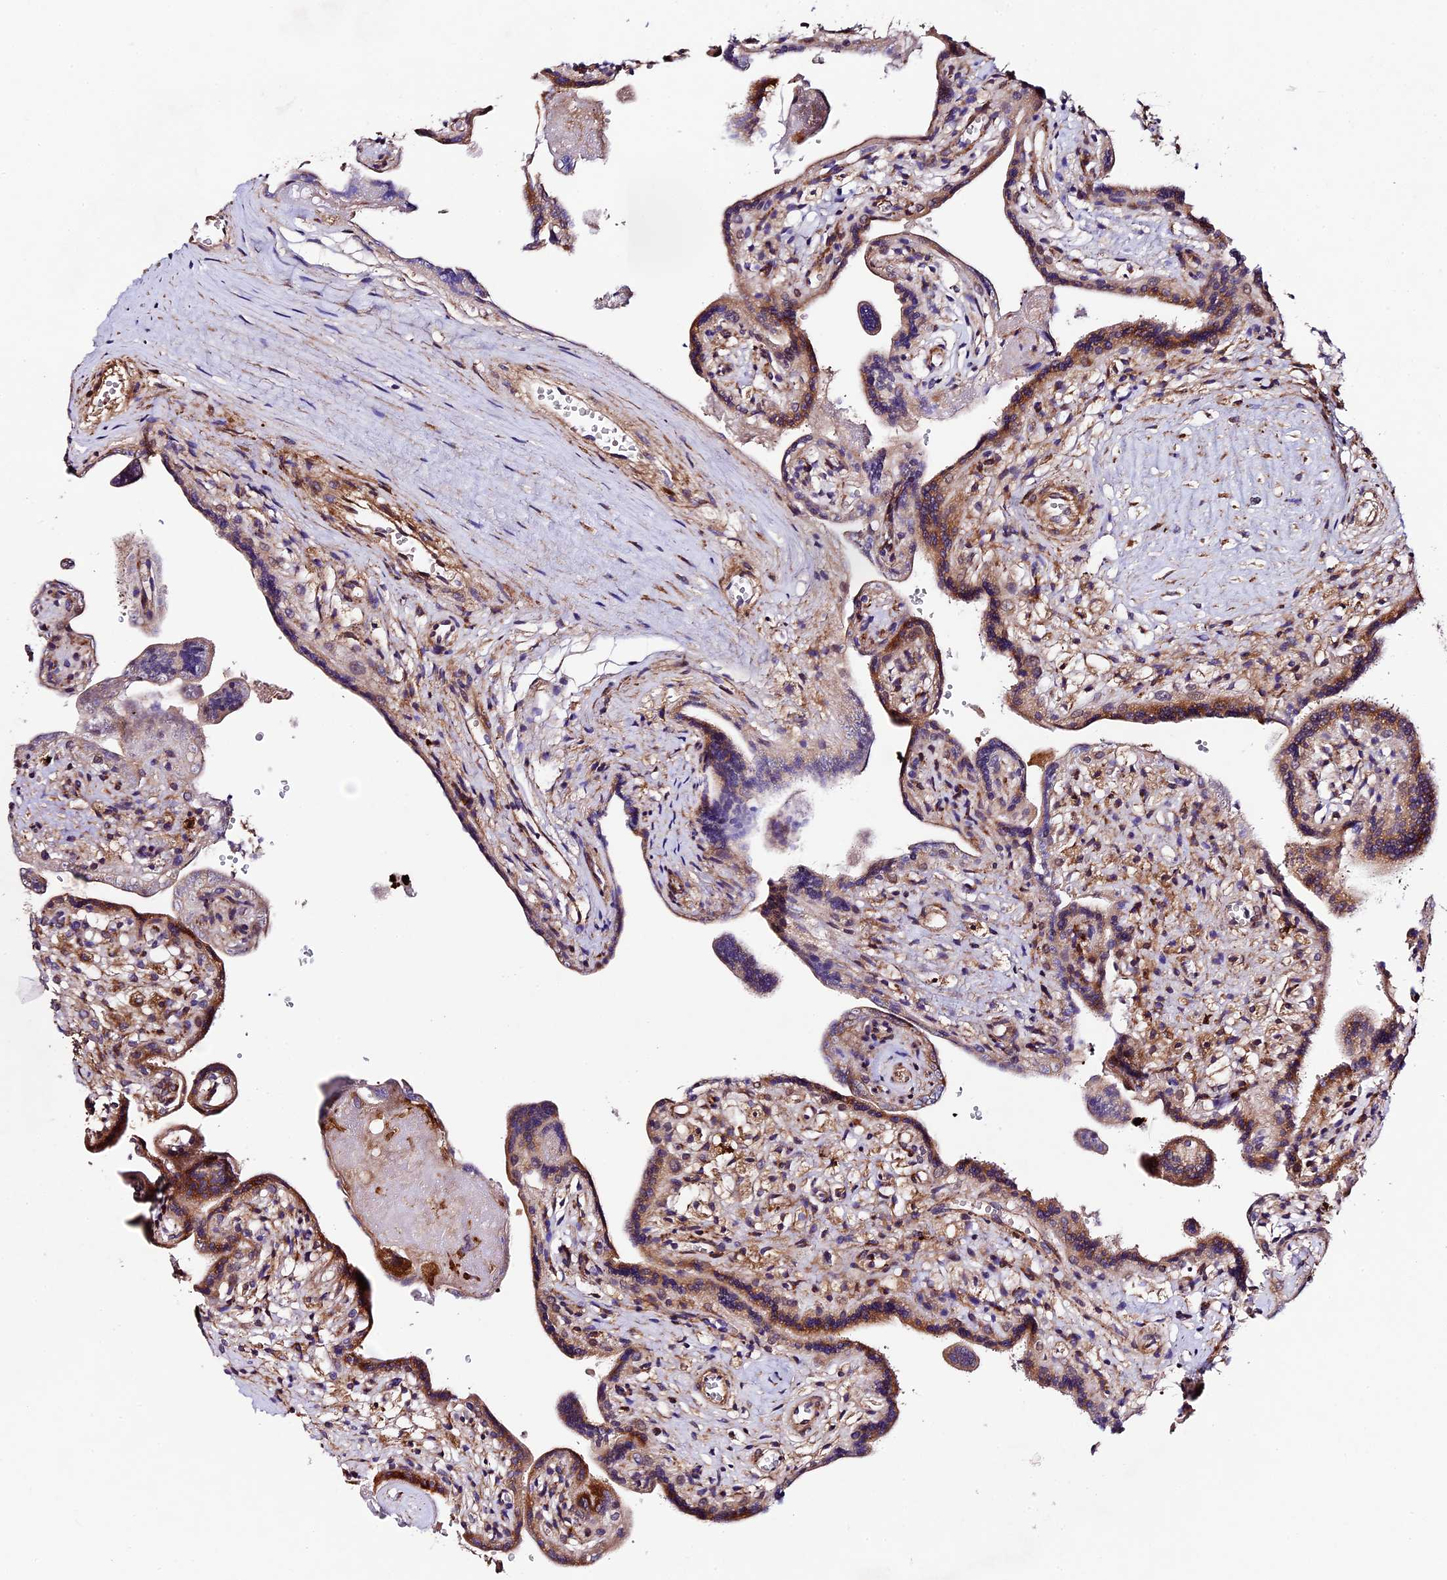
{"staining": {"intensity": "moderate", "quantity": ">75%", "location": "cytoplasmic/membranous"}, "tissue": "placenta", "cell_type": "Trophoblastic cells", "image_type": "normal", "snomed": [{"axis": "morphology", "description": "Normal tissue, NOS"}, {"axis": "topography", "description": "Placenta"}], "caption": "This is a histology image of immunohistochemistry staining of benign placenta, which shows moderate expression in the cytoplasmic/membranous of trophoblastic cells.", "gene": "LSM7", "patient": {"sex": "female", "age": 37}}